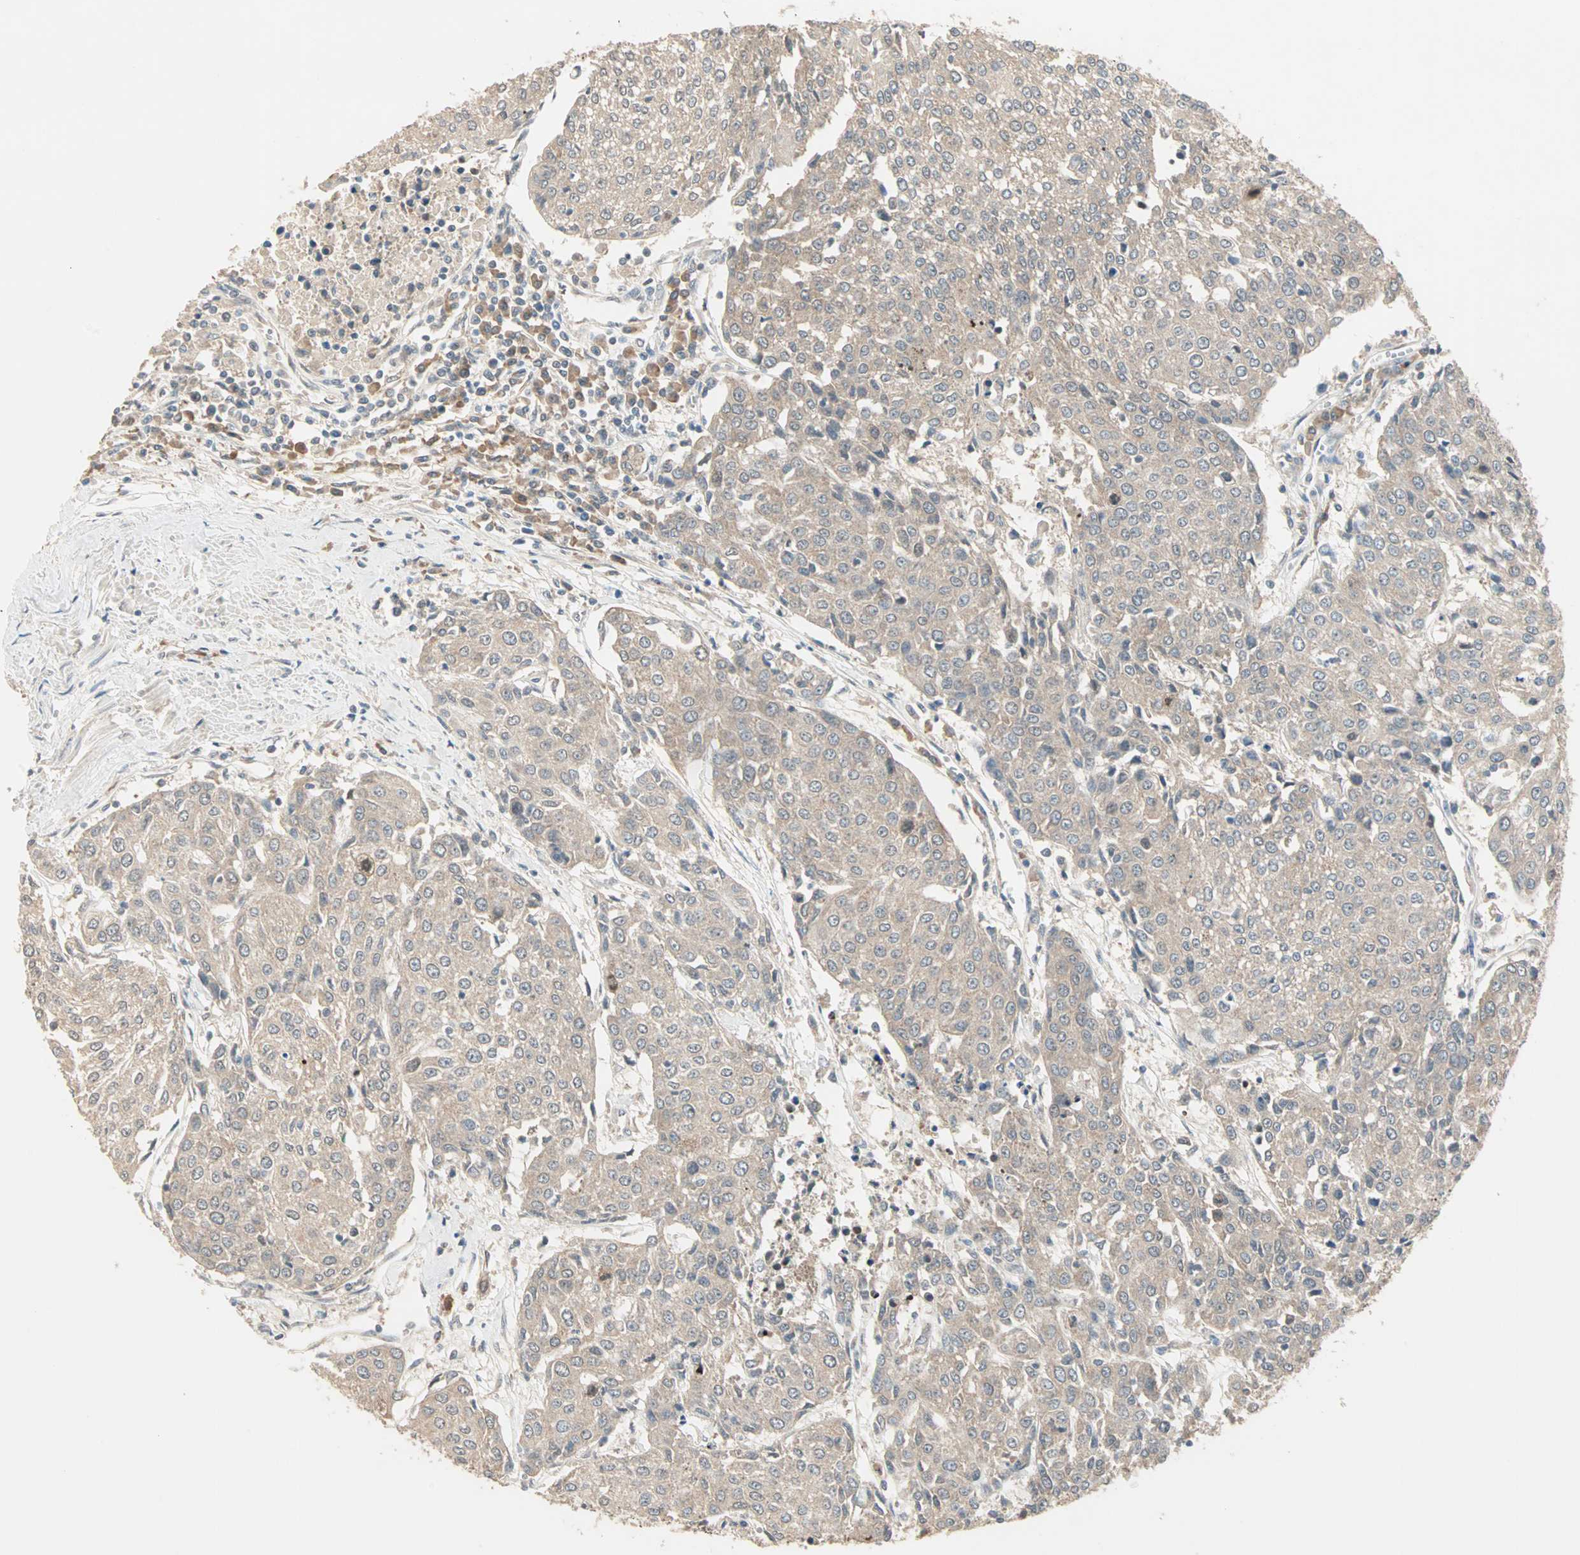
{"staining": {"intensity": "weak", "quantity": ">75%", "location": "cytoplasmic/membranous"}, "tissue": "urothelial cancer", "cell_type": "Tumor cells", "image_type": "cancer", "snomed": [{"axis": "morphology", "description": "Urothelial carcinoma, High grade"}, {"axis": "topography", "description": "Urinary bladder"}], "caption": "The histopathology image shows a brown stain indicating the presence of a protein in the cytoplasmic/membranous of tumor cells in high-grade urothelial carcinoma.", "gene": "TTF2", "patient": {"sex": "female", "age": 85}}